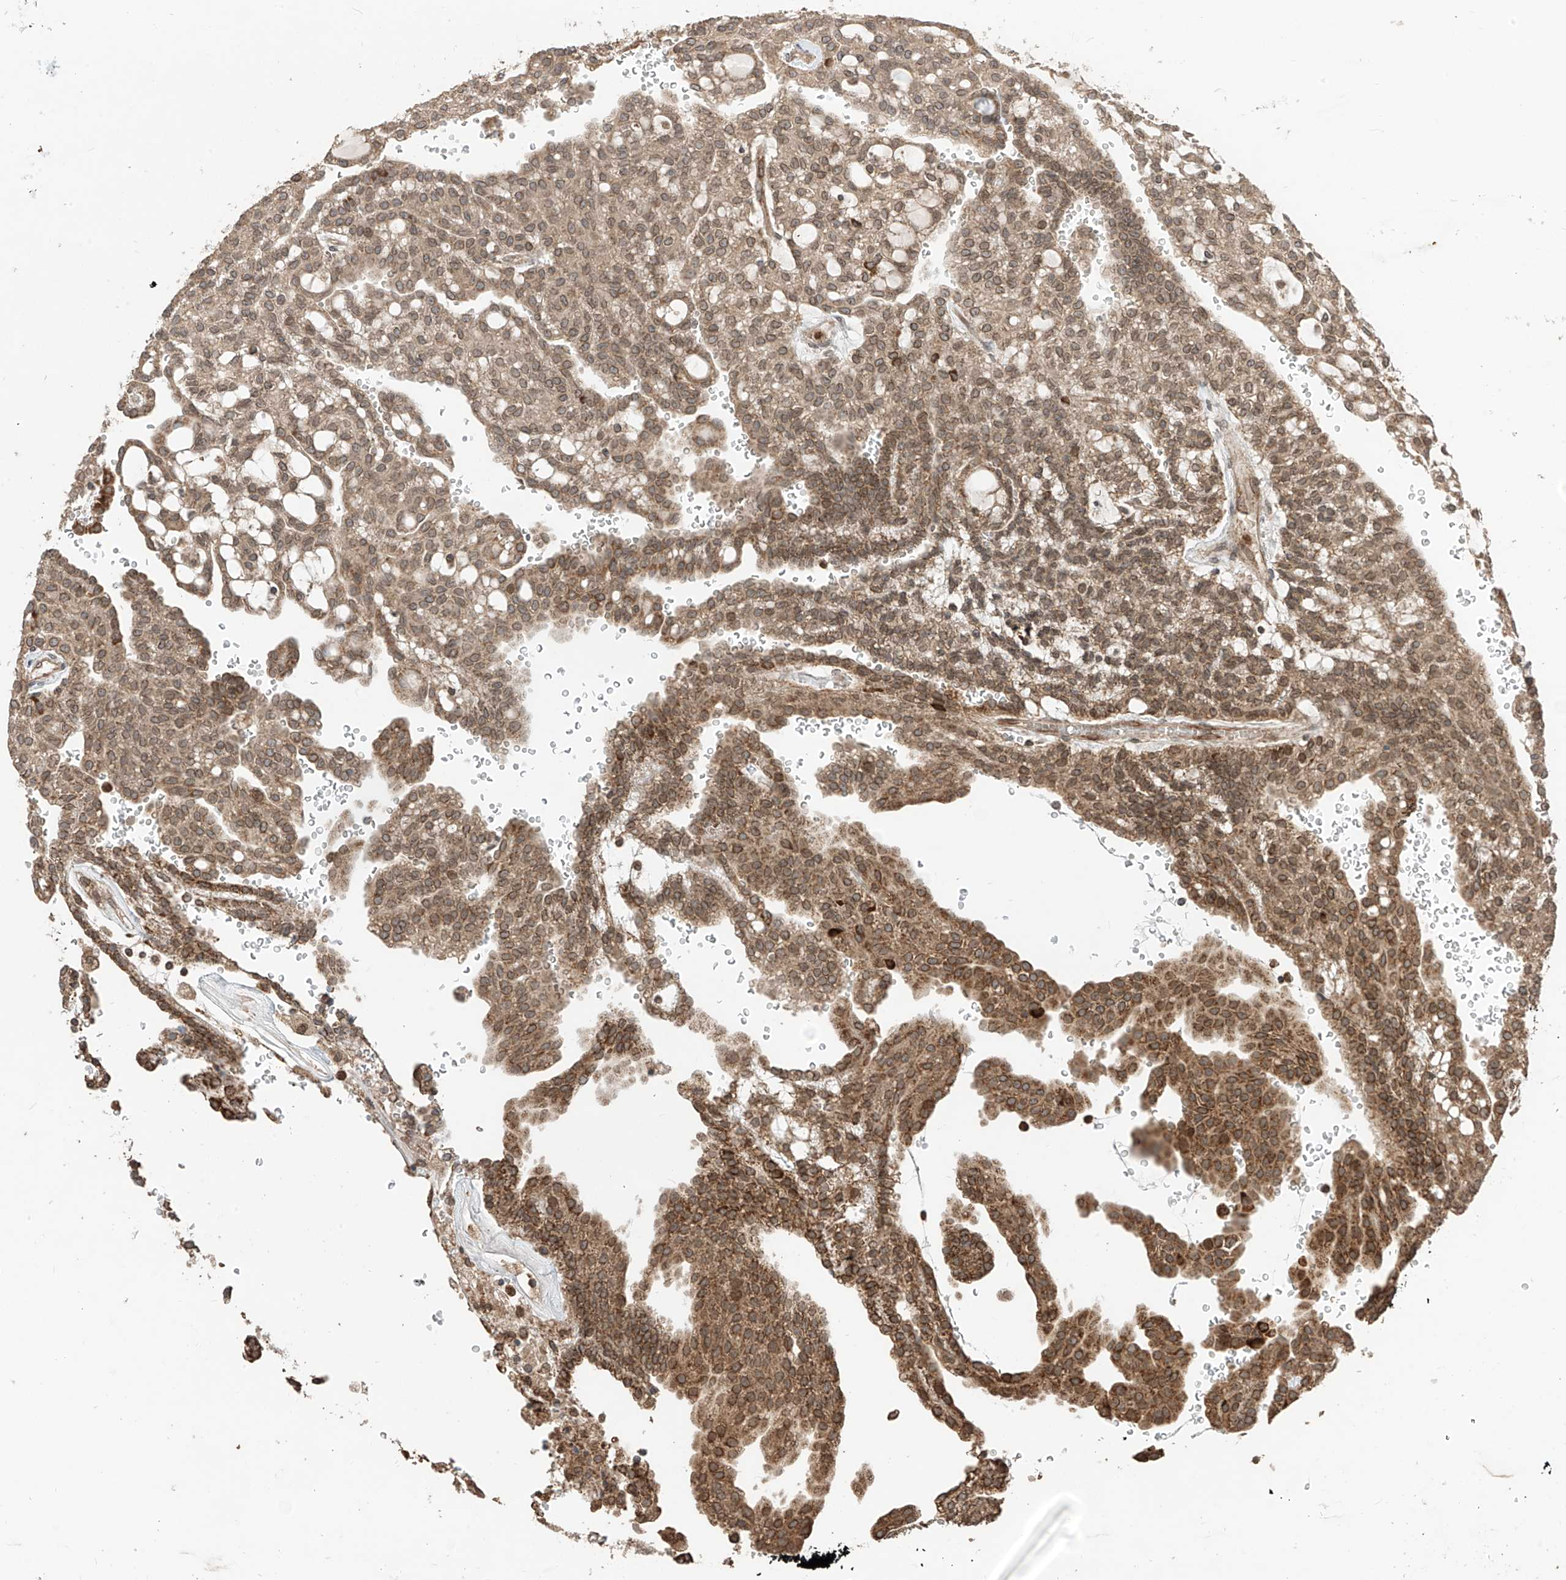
{"staining": {"intensity": "moderate", "quantity": ">75%", "location": "cytoplasmic/membranous,nuclear"}, "tissue": "renal cancer", "cell_type": "Tumor cells", "image_type": "cancer", "snomed": [{"axis": "morphology", "description": "Adenocarcinoma, NOS"}, {"axis": "topography", "description": "Kidney"}], "caption": "Immunohistochemical staining of human renal cancer (adenocarcinoma) exhibits medium levels of moderate cytoplasmic/membranous and nuclear protein staining in approximately >75% of tumor cells.", "gene": "AHCTF1", "patient": {"sex": "male", "age": 63}}